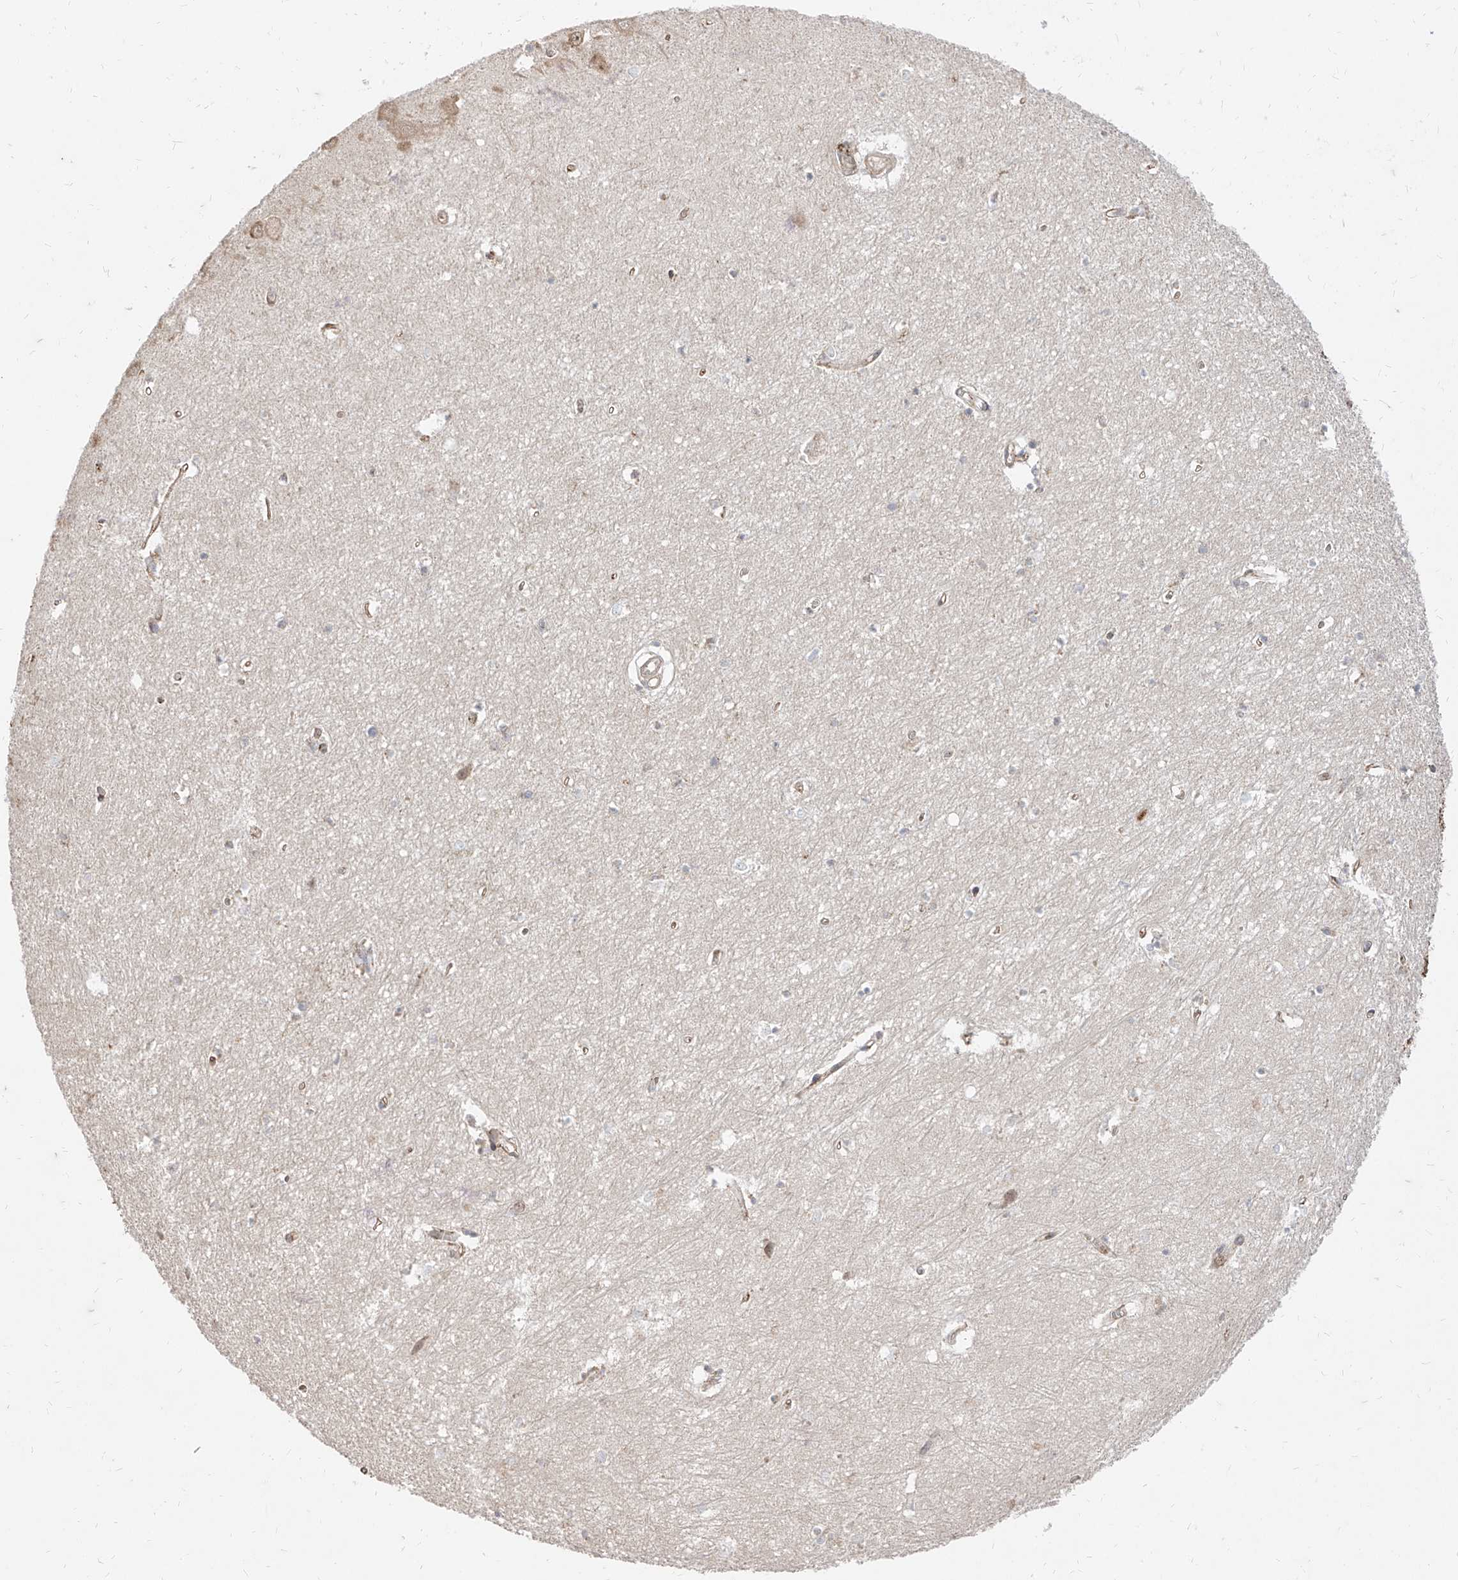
{"staining": {"intensity": "weak", "quantity": "<25%", "location": "nuclear"}, "tissue": "hippocampus", "cell_type": "Glial cells", "image_type": "normal", "snomed": [{"axis": "morphology", "description": "Normal tissue, NOS"}, {"axis": "topography", "description": "Hippocampus"}], "caption": "Immunohistochemical staining of unremarkable human hippocampus exhibits no significant expression in glial cells. (Stains: DAB IHC with hematoxylin counter stain, Microscopy: brightfield microscopy at high magnification).", "gene": "C8orf82", "patient": {"sex": "female", "age": 64}}